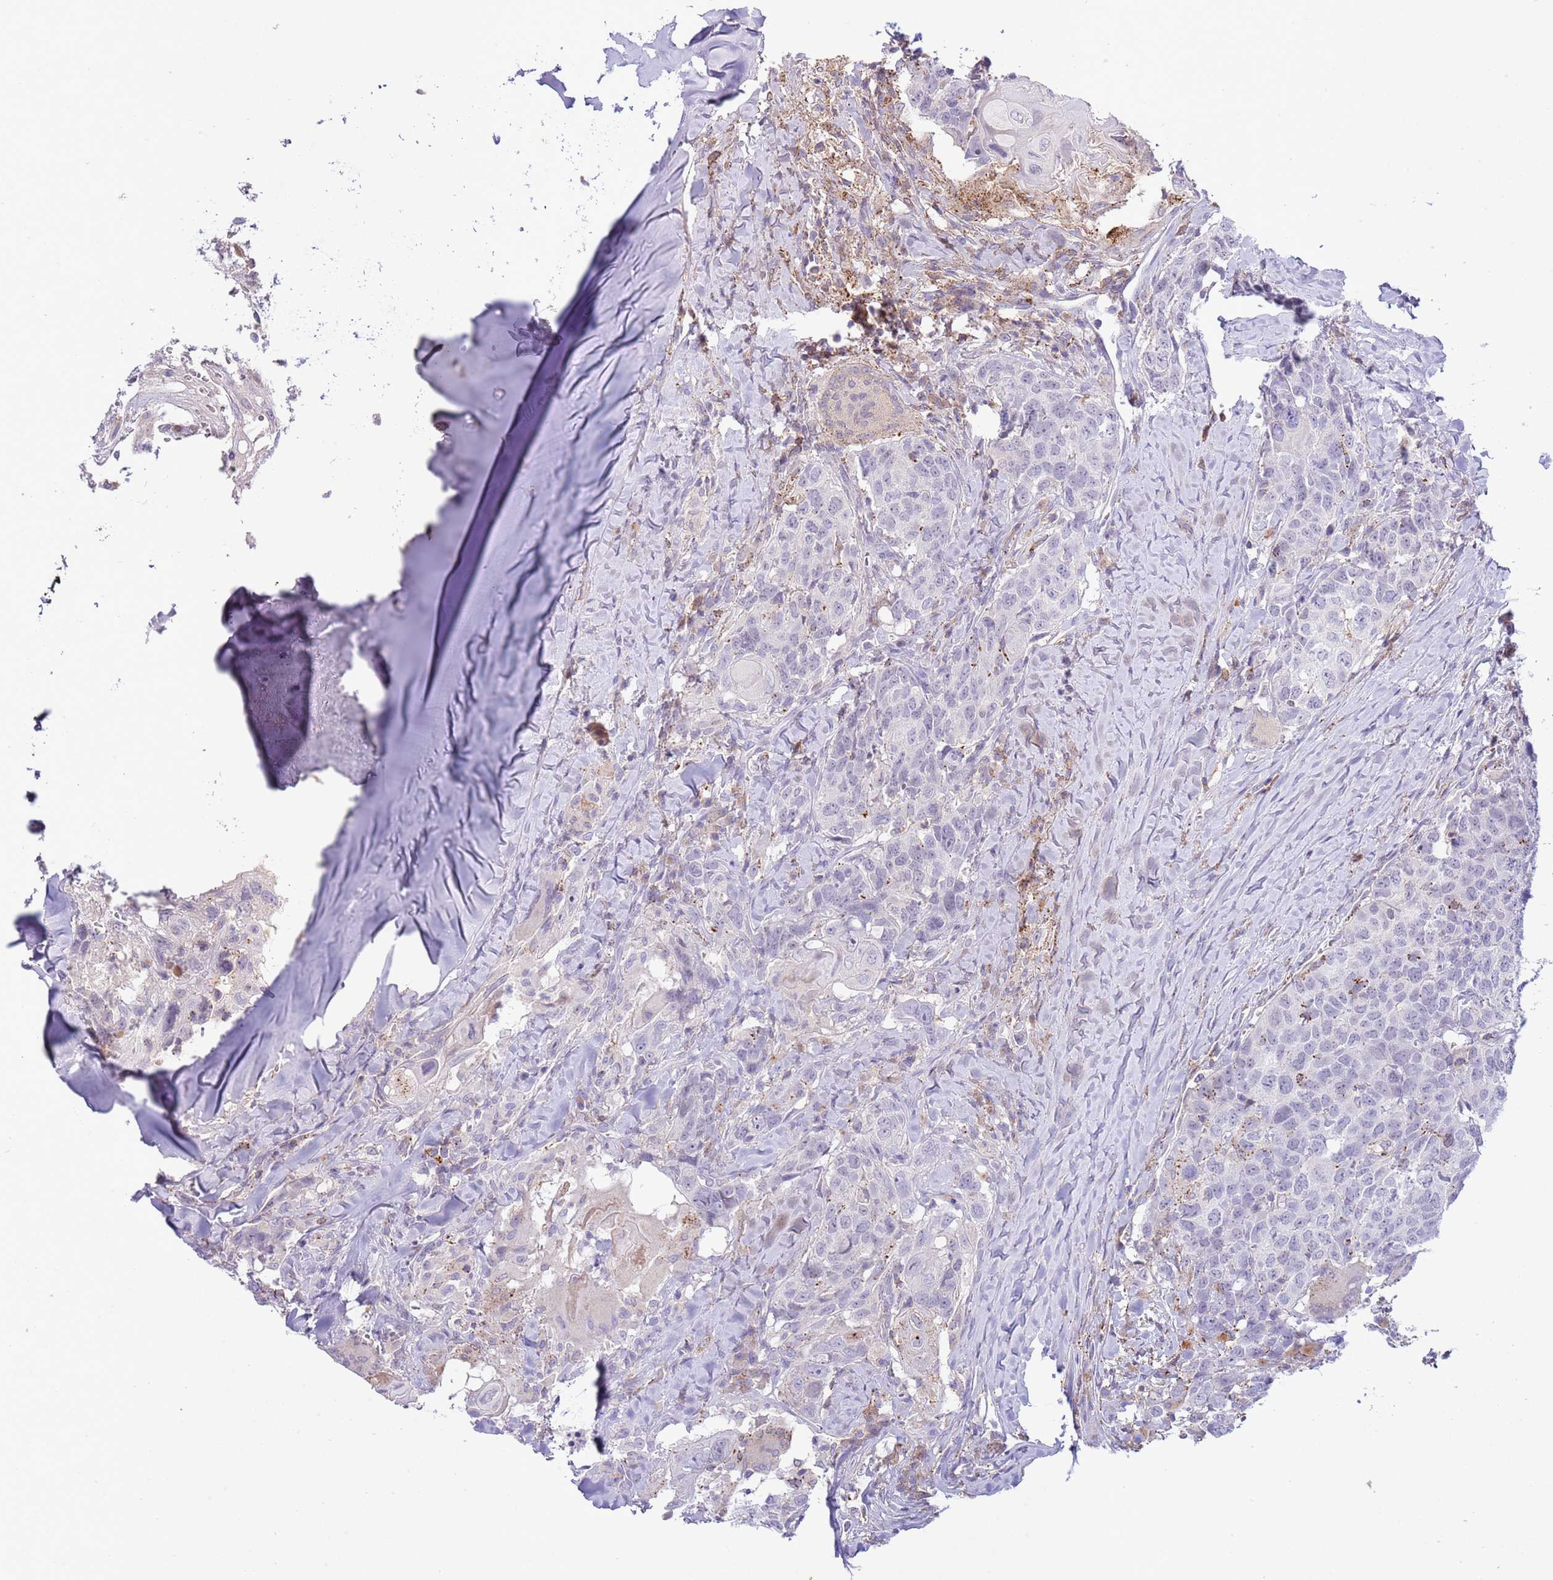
{"staining": {"intensity": "negative", "quantity": "none", "location": "none"}, "tissue": "head and neck cancer", "cell_type": "Tumor cells", "image_type": "cancer", "snomed": [{"axis": "morphology", "description": "Normal tissue, NOS"}, {"axis": "morphology", "description": "Squamous cell carcinoma, NOS"}, {"axis": "topography", "description": "Skeletal muscle"}, {"axis": "topography", "description": "Vascular tissue"}, {"axis": "topography", "description": "Peripheral nerve tissue"}, {"axis": "topography", "description": "Head-Neck"}], "caption": "Immunohistochemical staining of head and neck squamous cell carcinoma demonstrates no significant positivity in tumor cells.", "gene": "ABHD17A", "patient": {"sex": "male", "age": 66}}